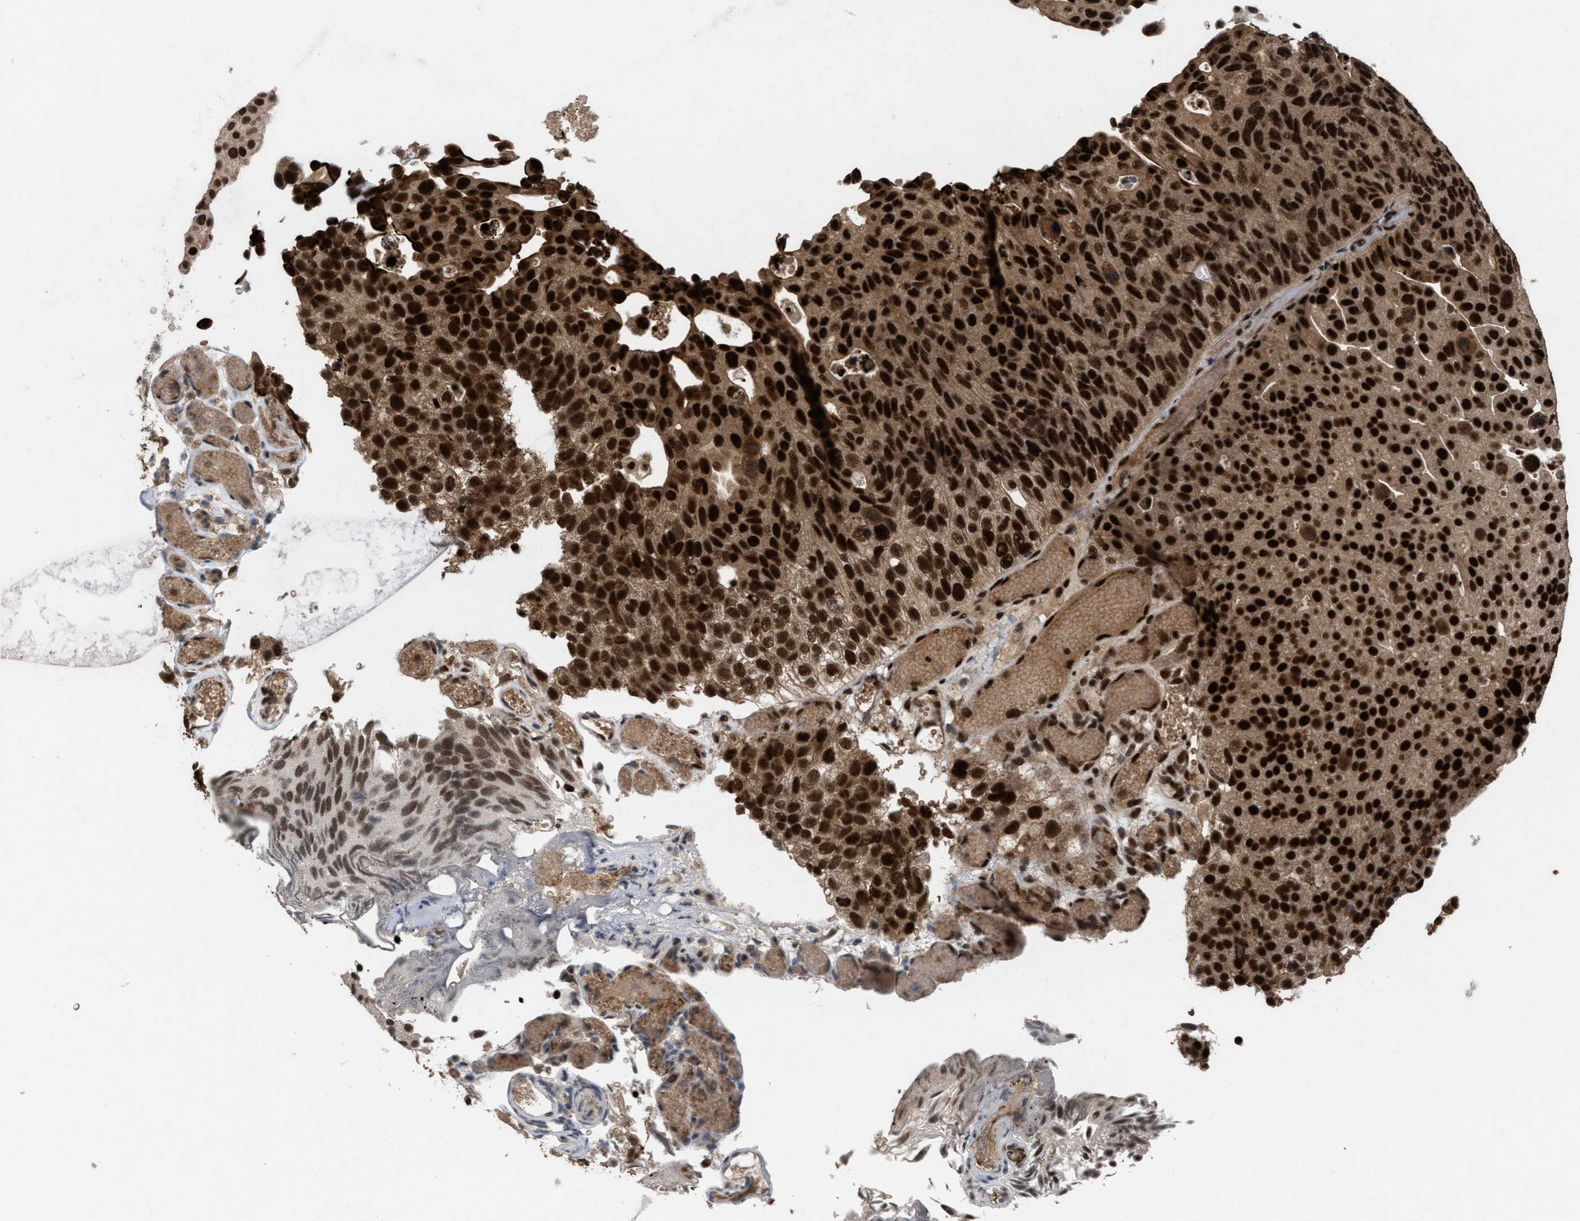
{"staining": {"intensity": "strong", "quantity": ">75%", "location": "cytoplasmic/membranous,nuclear"}, "tissue": "urothelial cancer", "cell_type": "Tumor cells", "image_type": "cancer", "snomed": [{"axis": "morphology", "description": "Urothelial carcinoma, Low grade"}, {"axis": "topography", "description": "Urinary bladder"}], "caption": "Brown immunohistochemical staining in urothelial cancer demonstrates strong cytoplasmic/membranous and nuclear positivity in approximately >75% of tumor cells.", "gene": "PRPF4", "patient": {"sex": "male", "age": 78}}